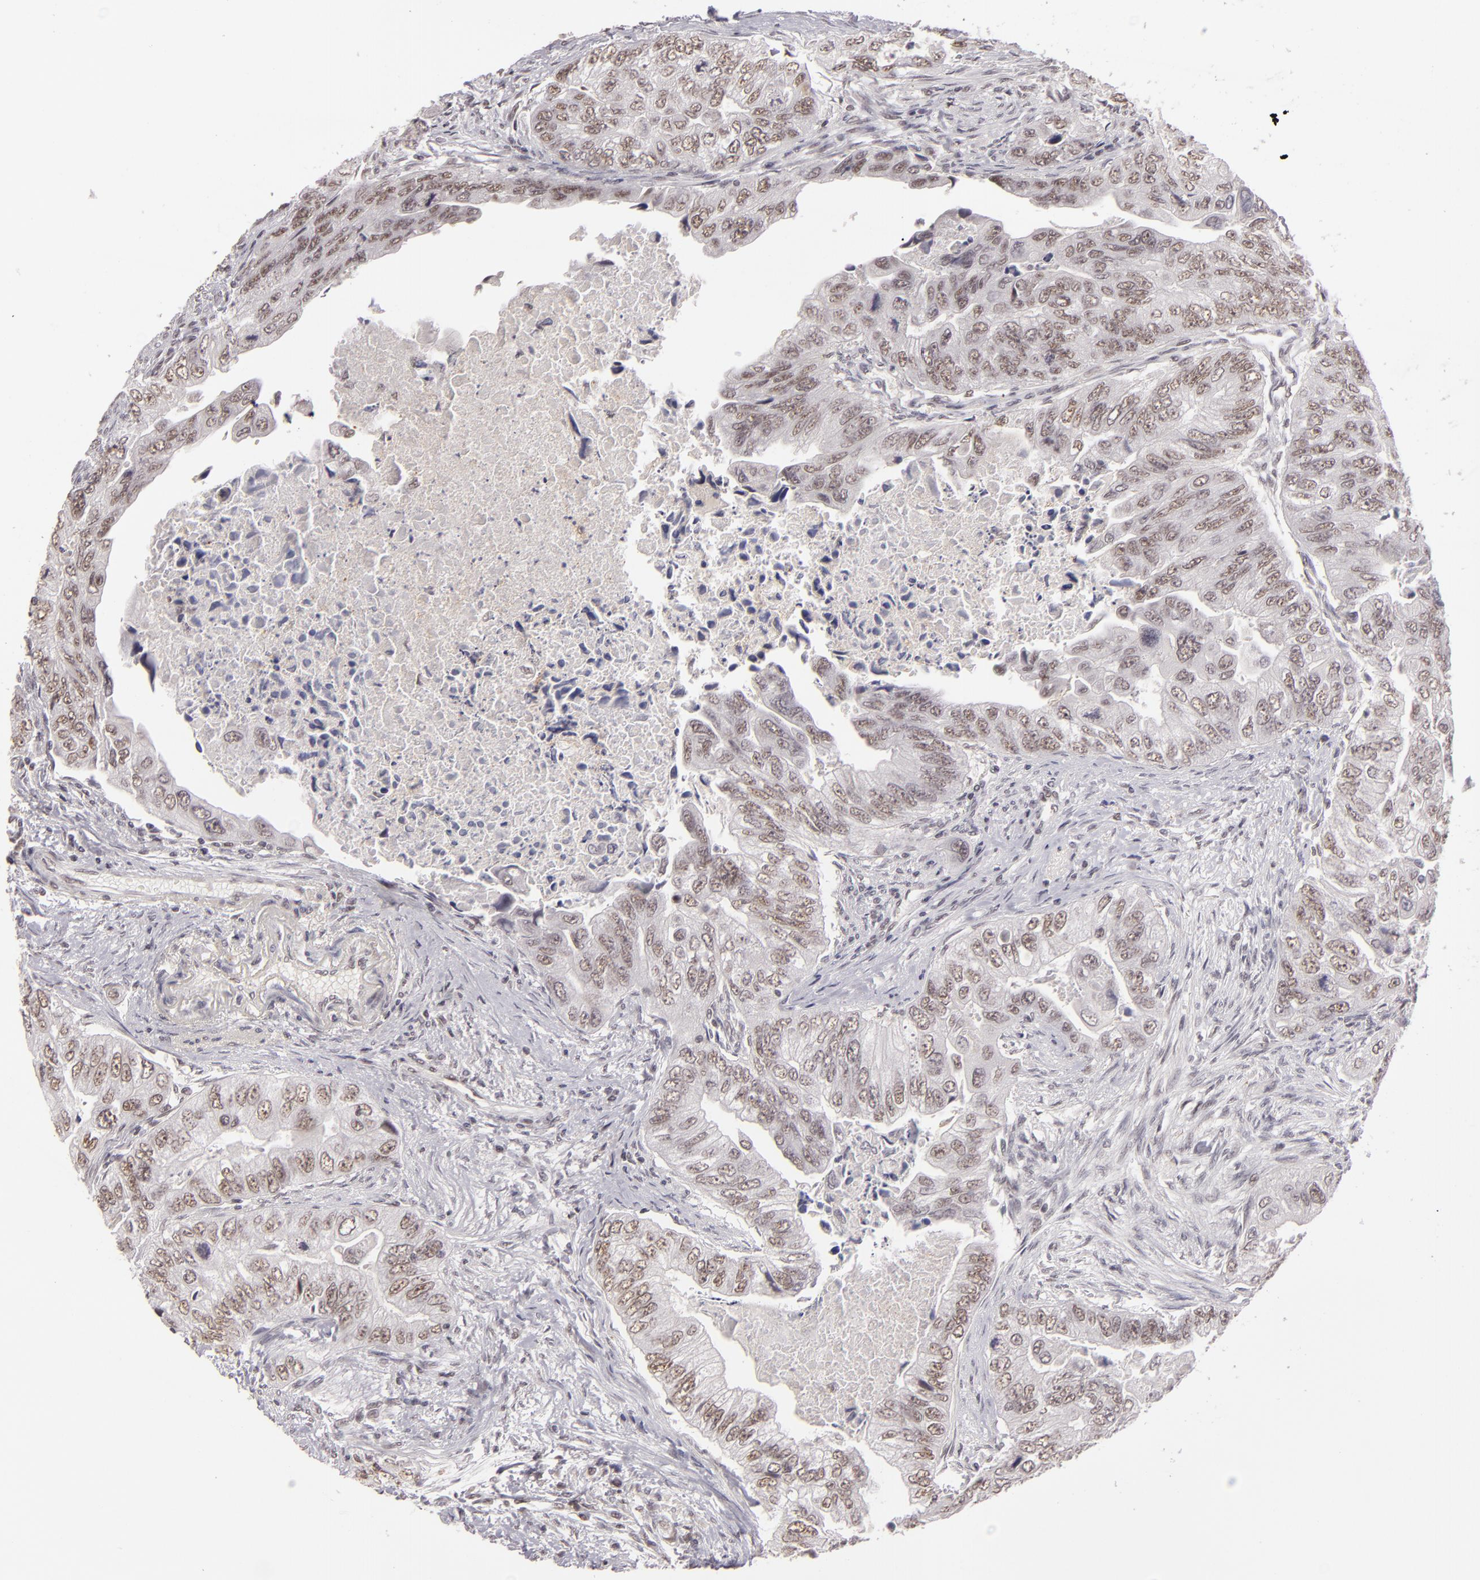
{"staining": {"intensity": "weak", "quantity": "25%-75%", "location": "nuclear"}, "tissue": "colorectal cancer", "cell_type": "Tumor cells", "image_type": "cancer", "snomed": [{"axis": "morphology", "description": "Adenocarcinoma, NOS"}, {"axis": "topography", "description": "Colon"}], "caption": "Approximately 25%-75% of tumor cells in colorectal cancer exhibit weak nuclear protein expression as visualized by brown immunohistochemical staining.", "gene": "INTS6", "patient": {"sex": "female", "age": 11}}